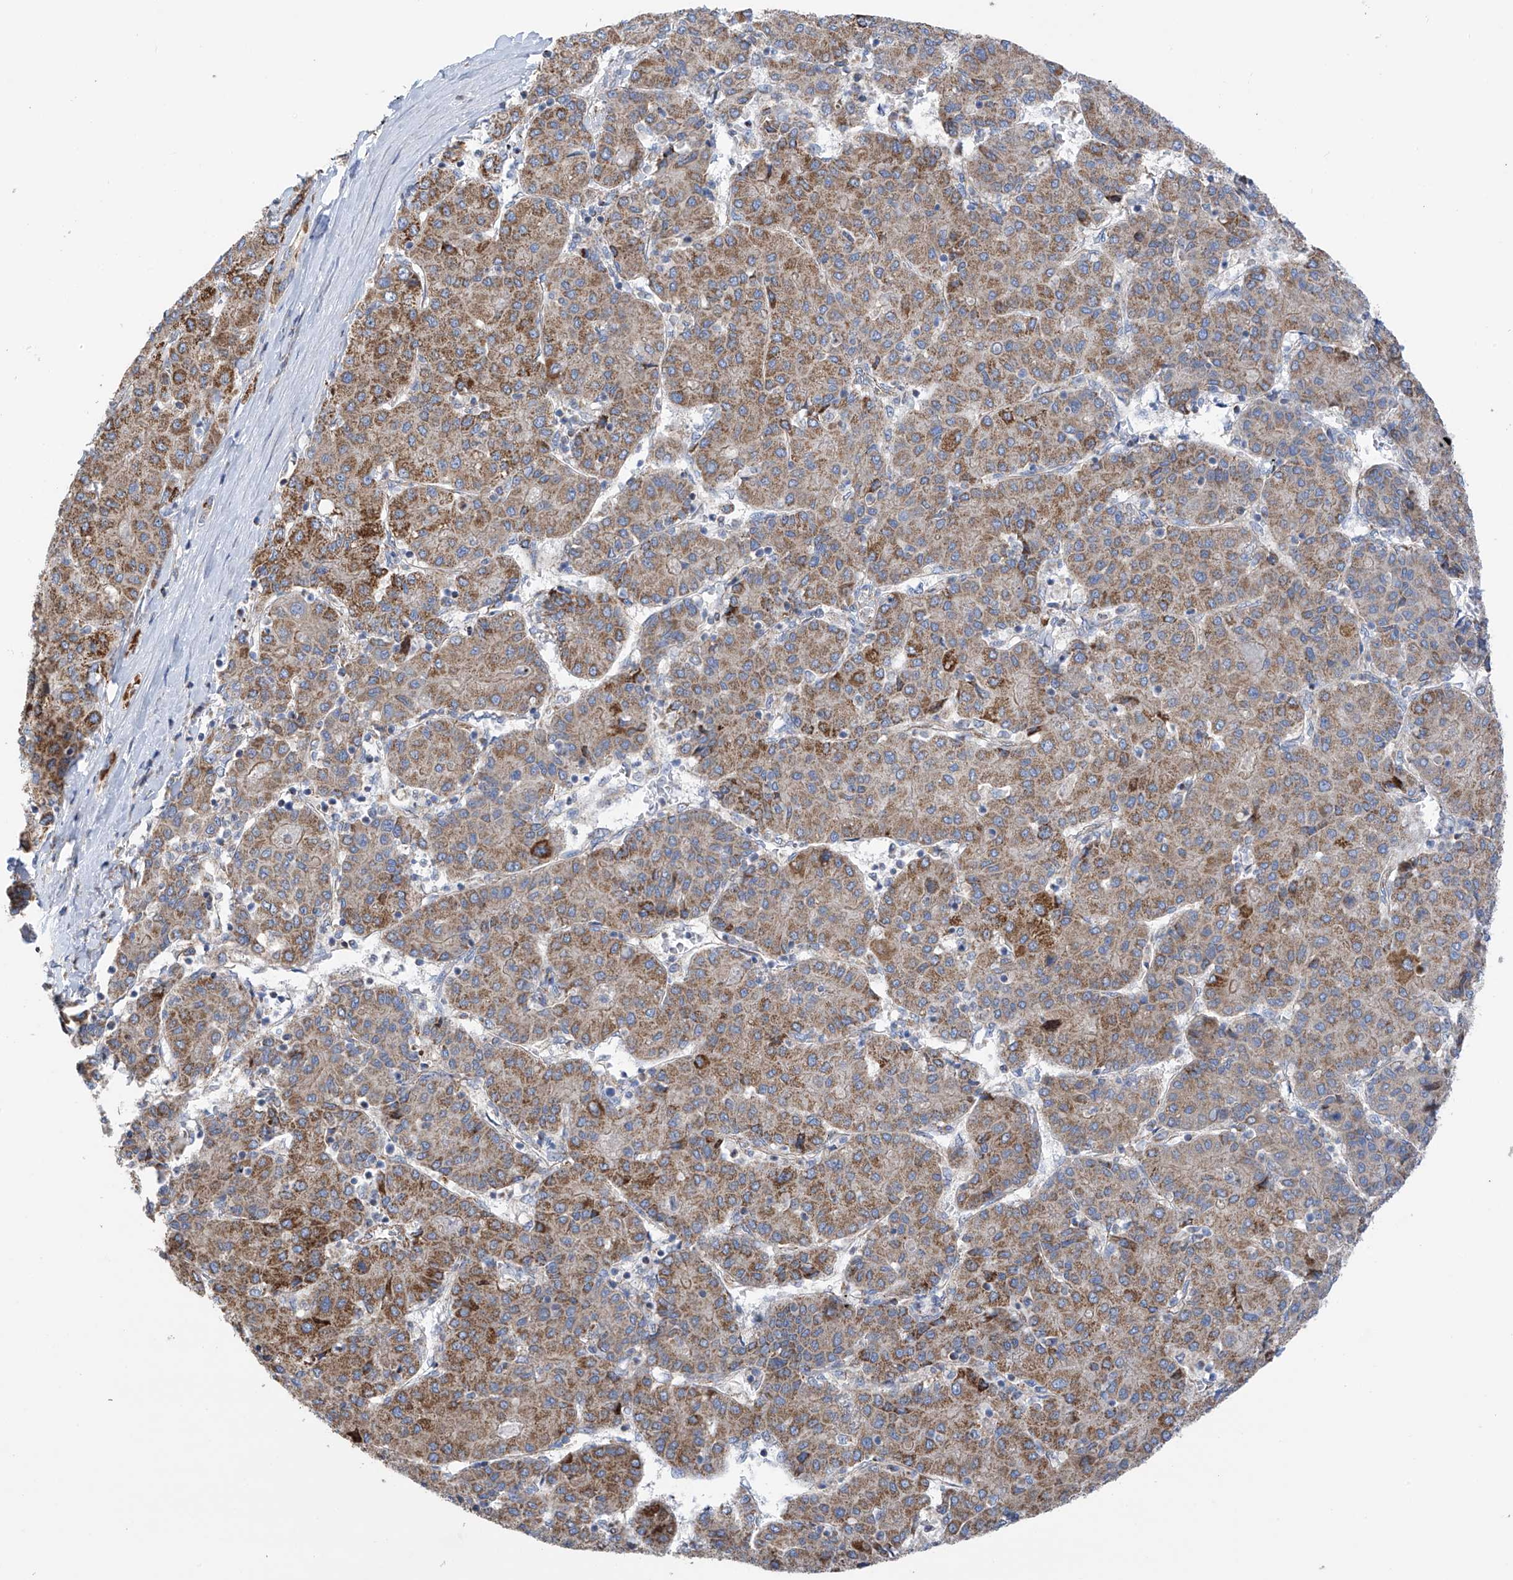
{"staining": {"intensity": "moderate", "quantity": ">75%", "location": "cytoplasmic/membranous"}, "tissue": "liver cancer", "cell_type": "Tumor cells", "image_type": "cancer", "snomed": [{"axis": "morphology", "description": "Carcinoma, Hepatocellular, NOS"}, {"axis": "topography", "description": "Liver"}], "caption": "This is an image of immunohistochemistry staining of liver hepatocellular carcinoma, which shows moderate positivity in the cytoplasmic/membranous of tumor cells.", "gene": "EIF5B", "patient": {"sex": "male", "age": 65}}